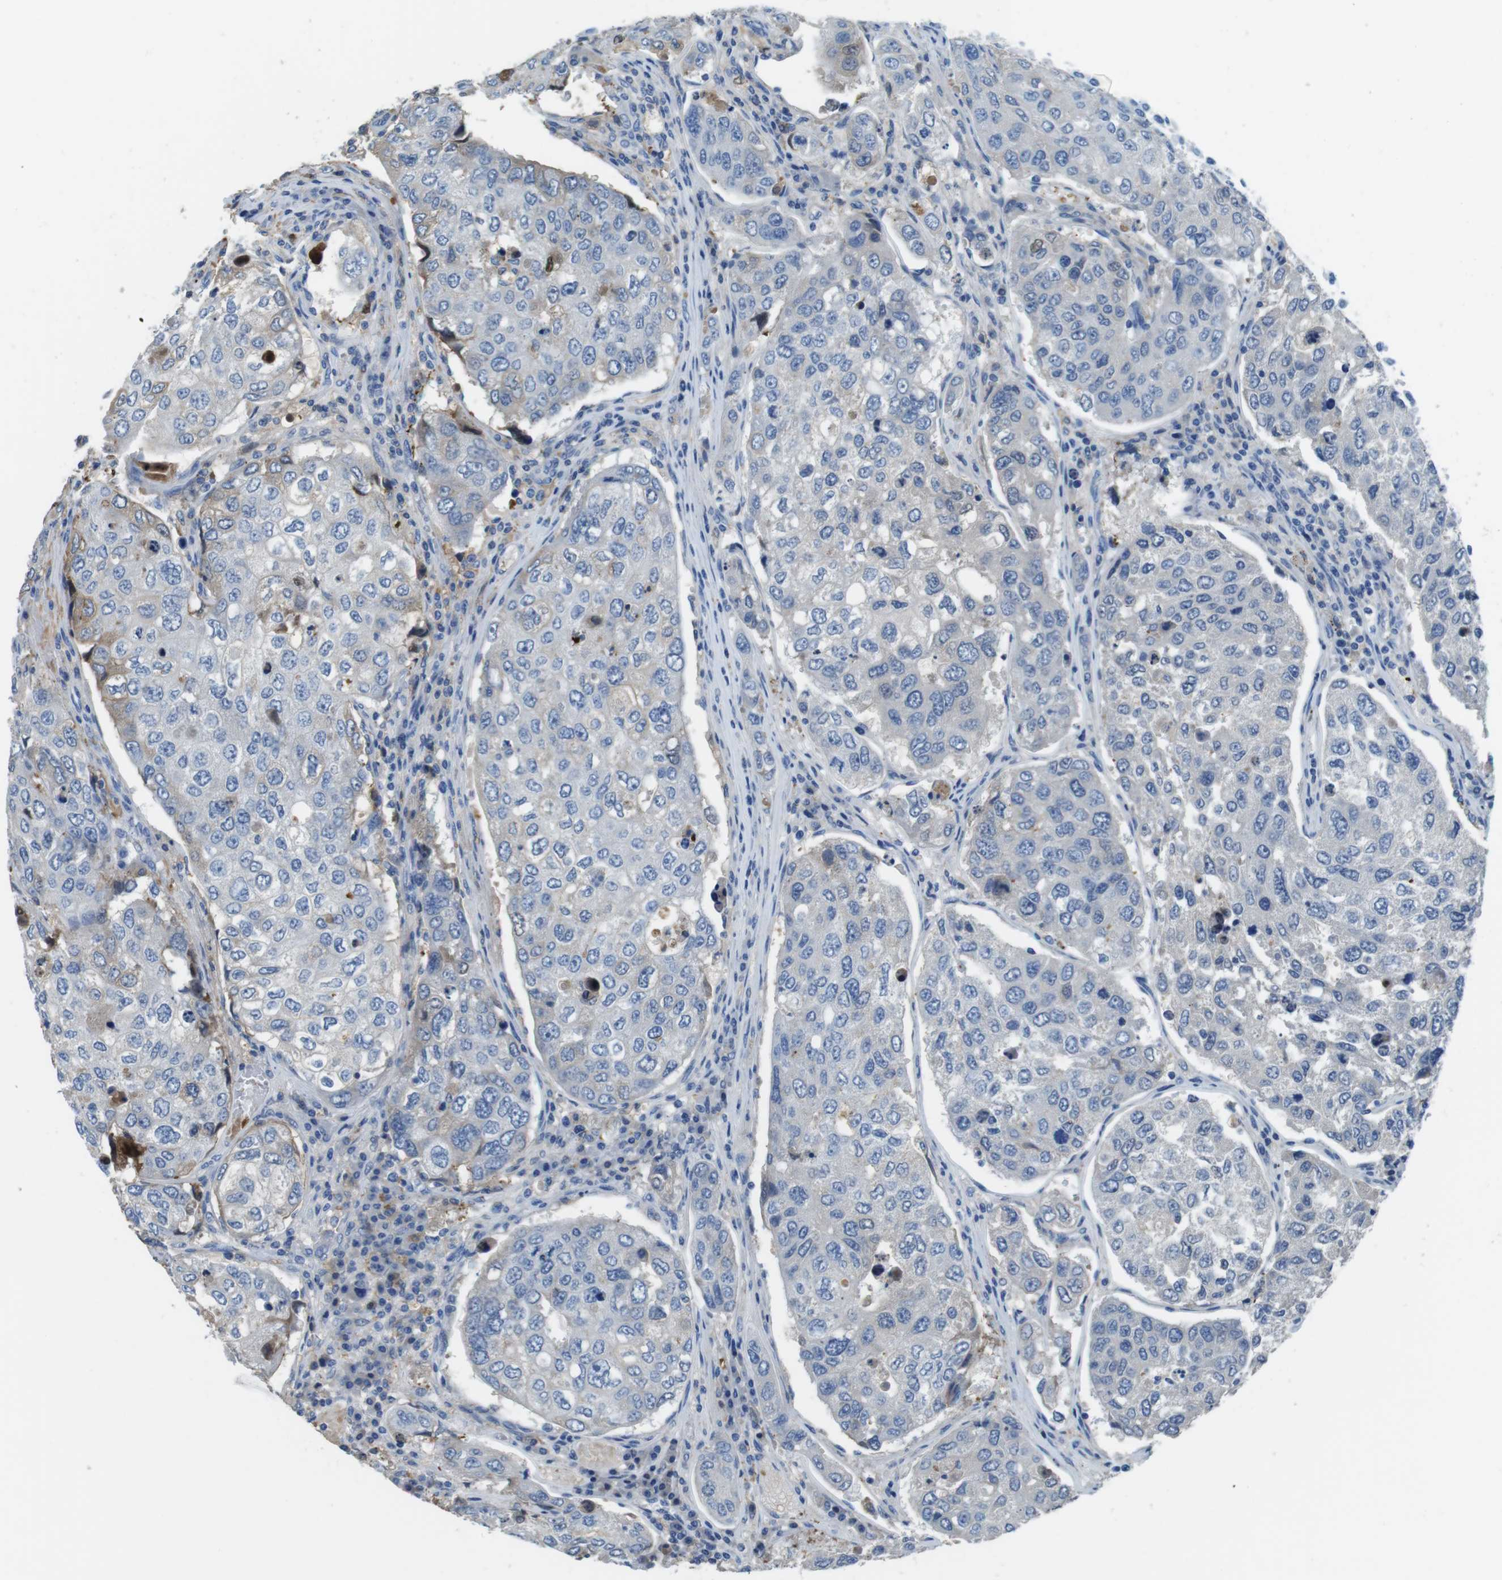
{"staining": {"intensity": "negative", "quantity": "none", "location": "none"}, "tissue": "urothelial cancer", "cell_type": "Tumor cells", "image_type": "cancer", "snomed": [{"axis": "morphology", "description": "Urothelial carcinoma, High grade"}, {"axis": "topography", "description": "Lymph node"}, {"axis": "topography", "description": "Urinary bladder"}], "caption": "This is an immunohistochemistry (IHC) image of human high-grade urothelial carcinoma. There is no expression in tumor cells.", "gene": "TMPRSS15", "patient": {"sex": "male", "age": 51}}